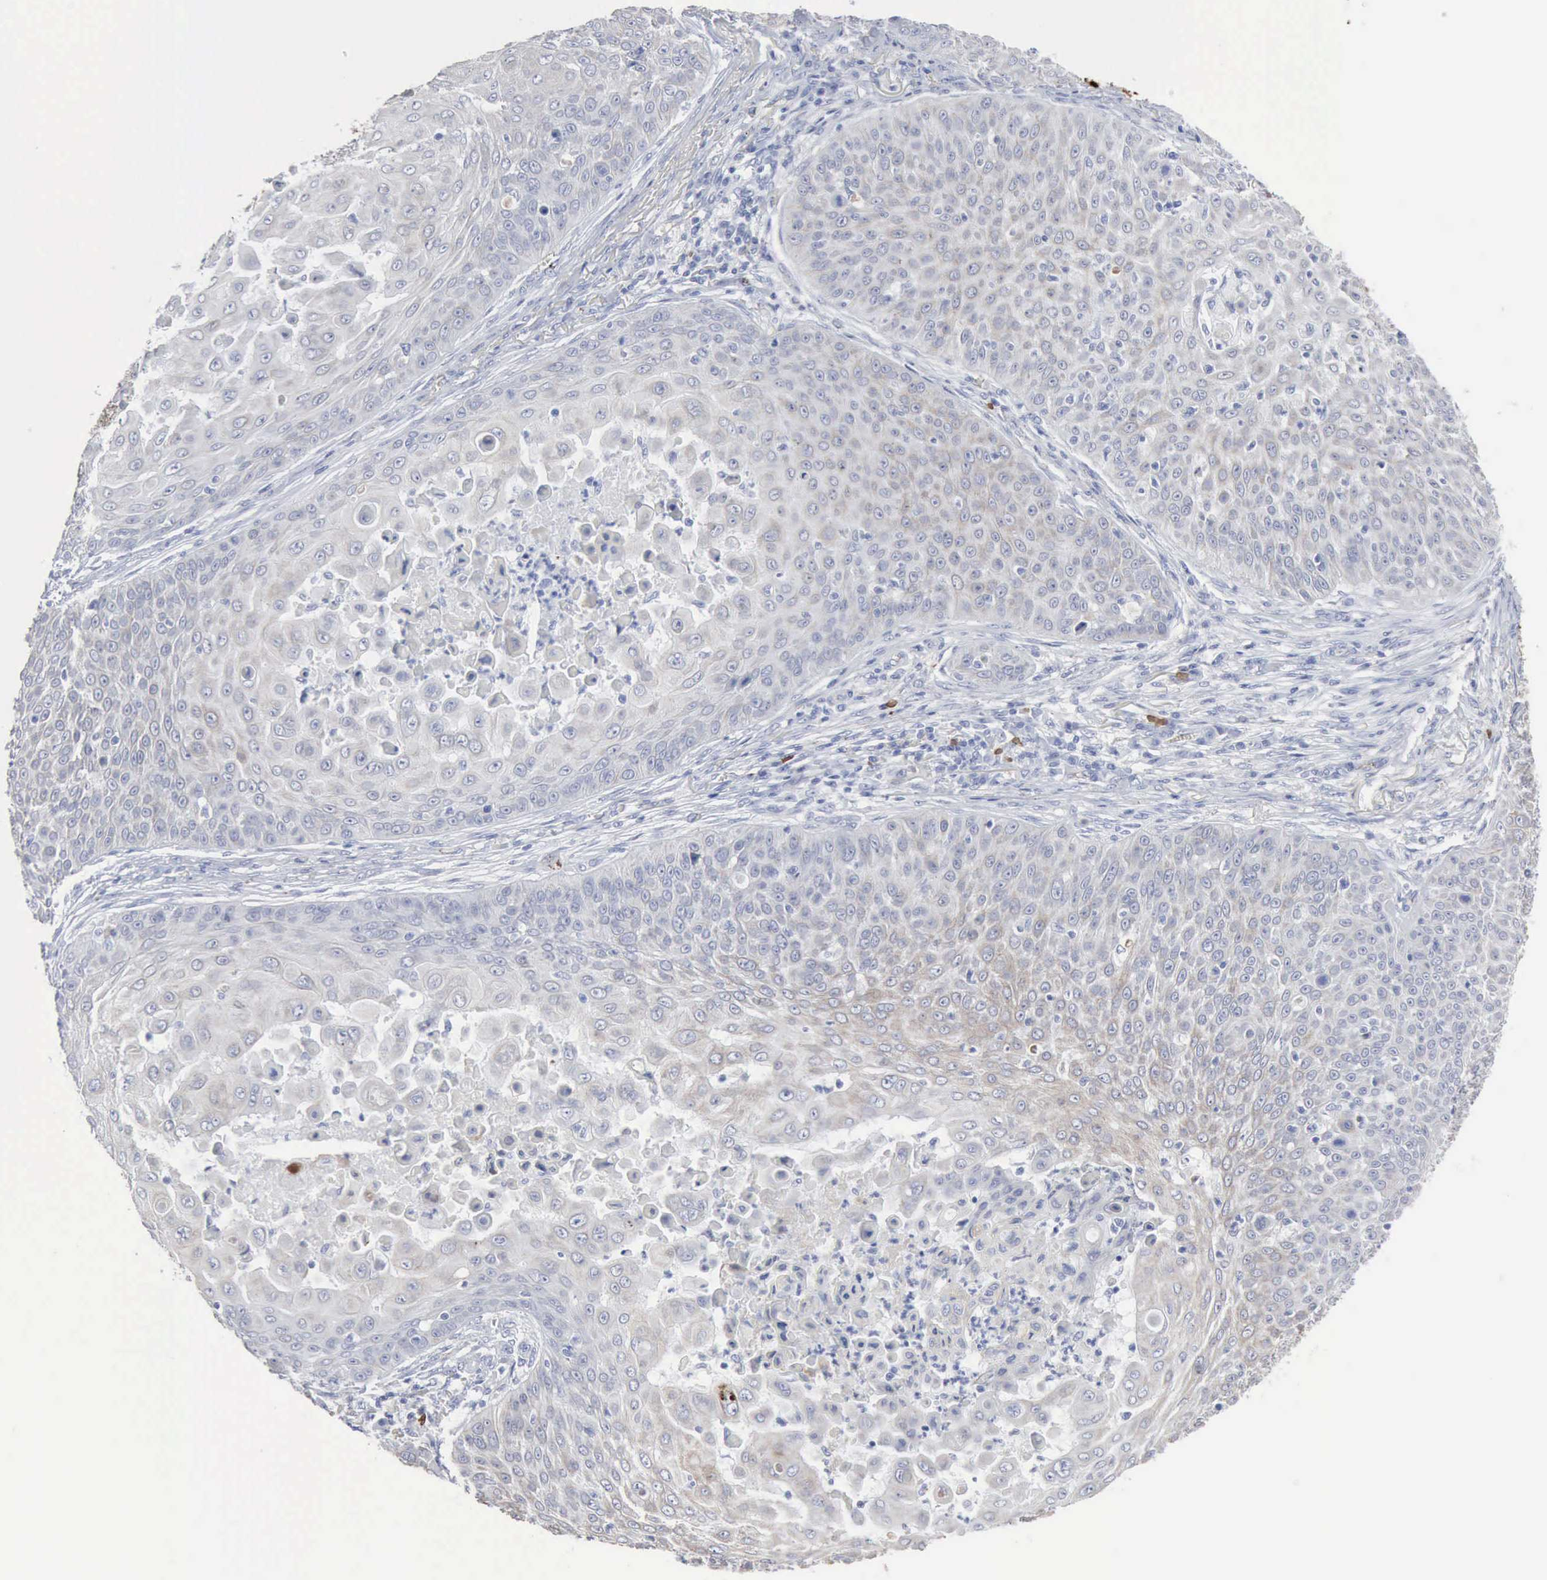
{"staining": {"intensity": "negative", "quantity": "none", "location": "none"}, "tissue": "skin cancer", "cell_type": "Tumor cells", "image_type": "cancer", "snomed": [{"axis": "morphology", "description": "Squamous cell carcinoma, NOS"}, {"axis": "topography", "description": "Skin"}], "caption": "High magnification brightfield microscopy of skin cancer stained with DAB (brown) and counterstained with hematoxylin (blue): tumor cells show no significant positivity.", "gene": "C4BPA", "patient": {"sex": "male", "age": 82}}